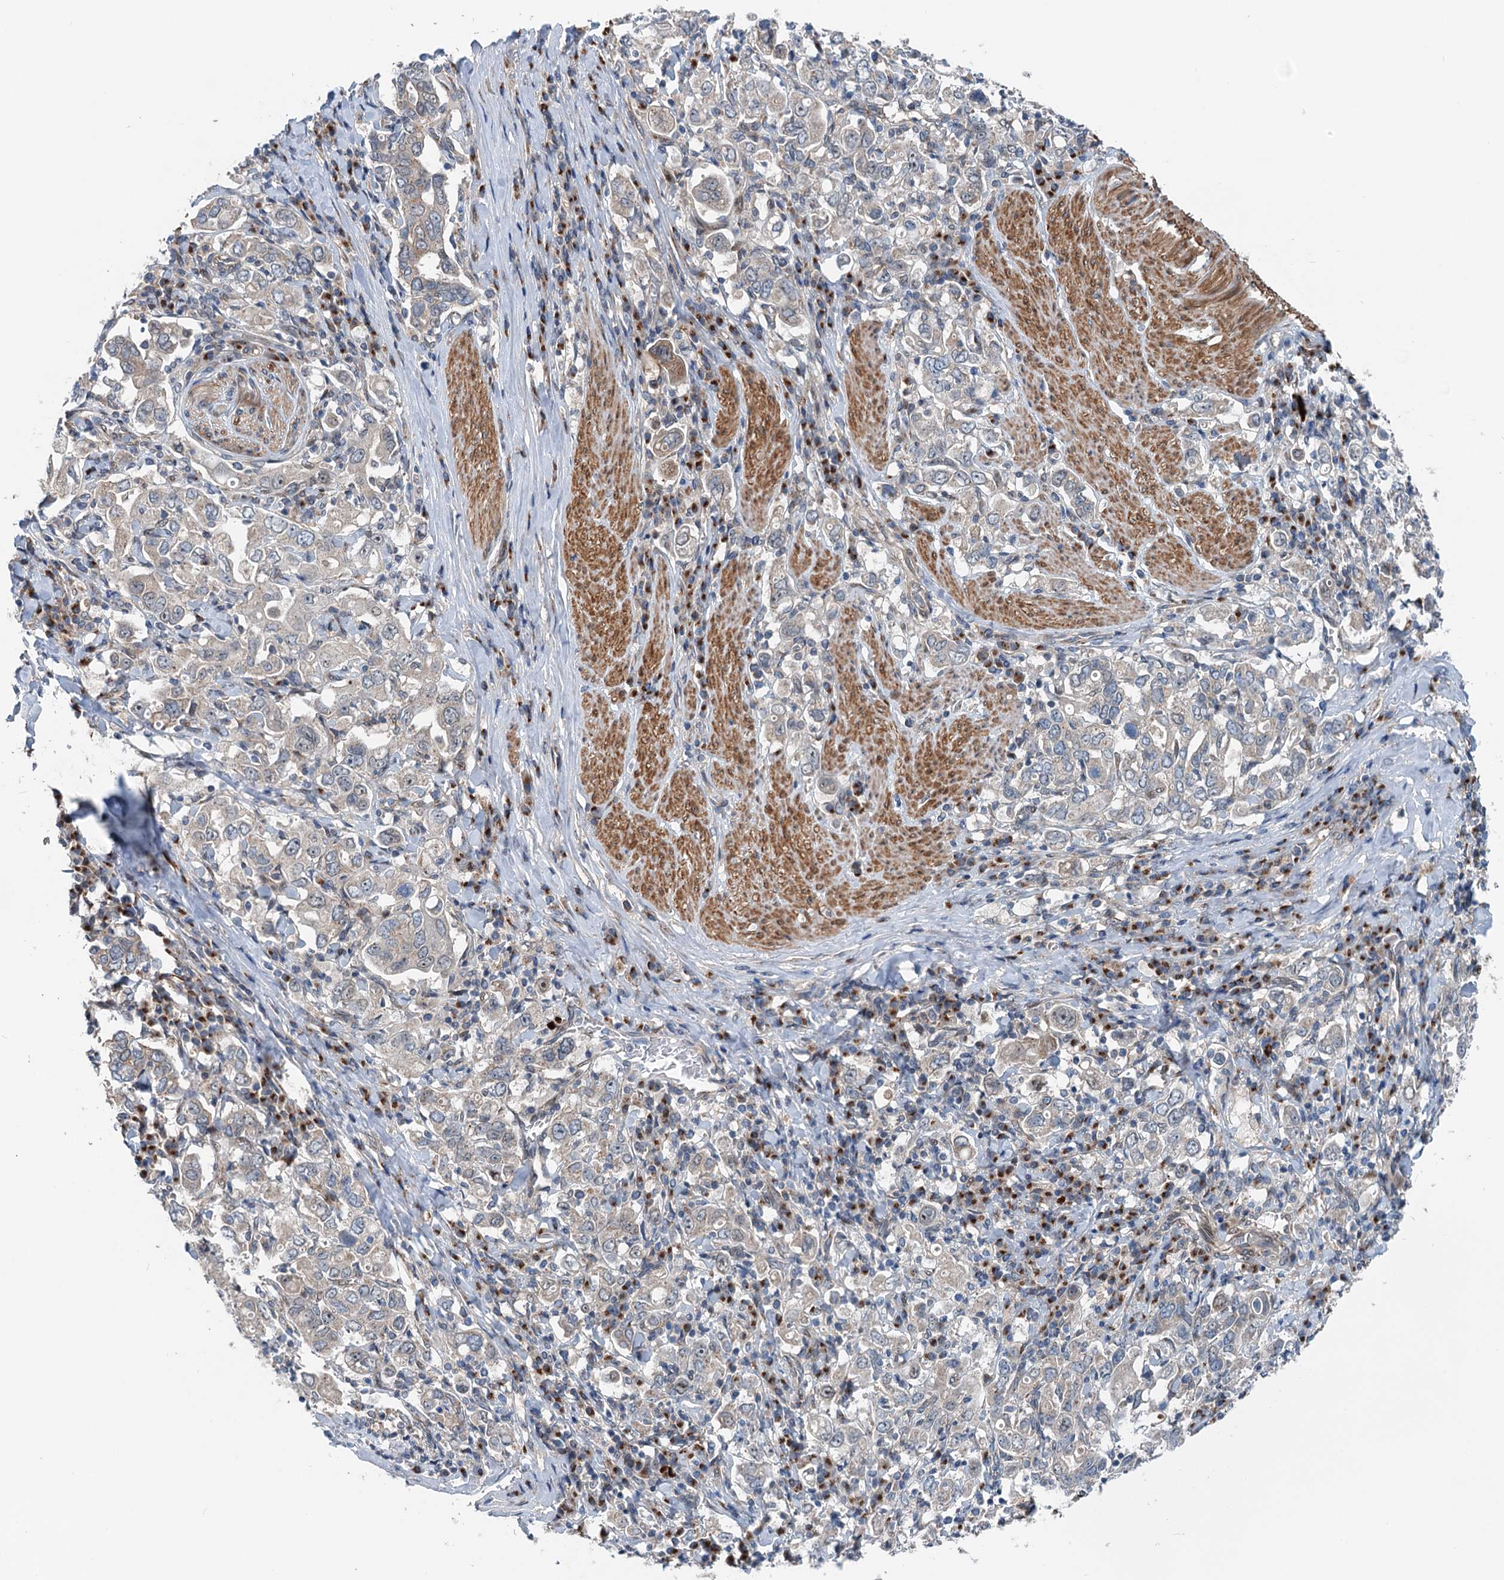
{"staining": {"intensity": "weak", "quantity": ">75%", "location": "cytoplasmic/membranous,nuclear"}, "tissue": "stomach cancer", "cell_type": "Tumor cells", "image_type": "cancer", "snomed": [{"axis": "morphology", "description": "Adenocarcinoma, NOS"}, {"axis": "topography", "description": "Stomach, upper"}], "caption": "Human stomach cancer (adenocarcinoma) stained for a protein (brown) demonstrates weak cytoplasmic/membranous and nuclear positive positivity in about >75% of tumor cells.", "gene": "DYNC2I2", "patient": {"sex": "male", "age": 62}}